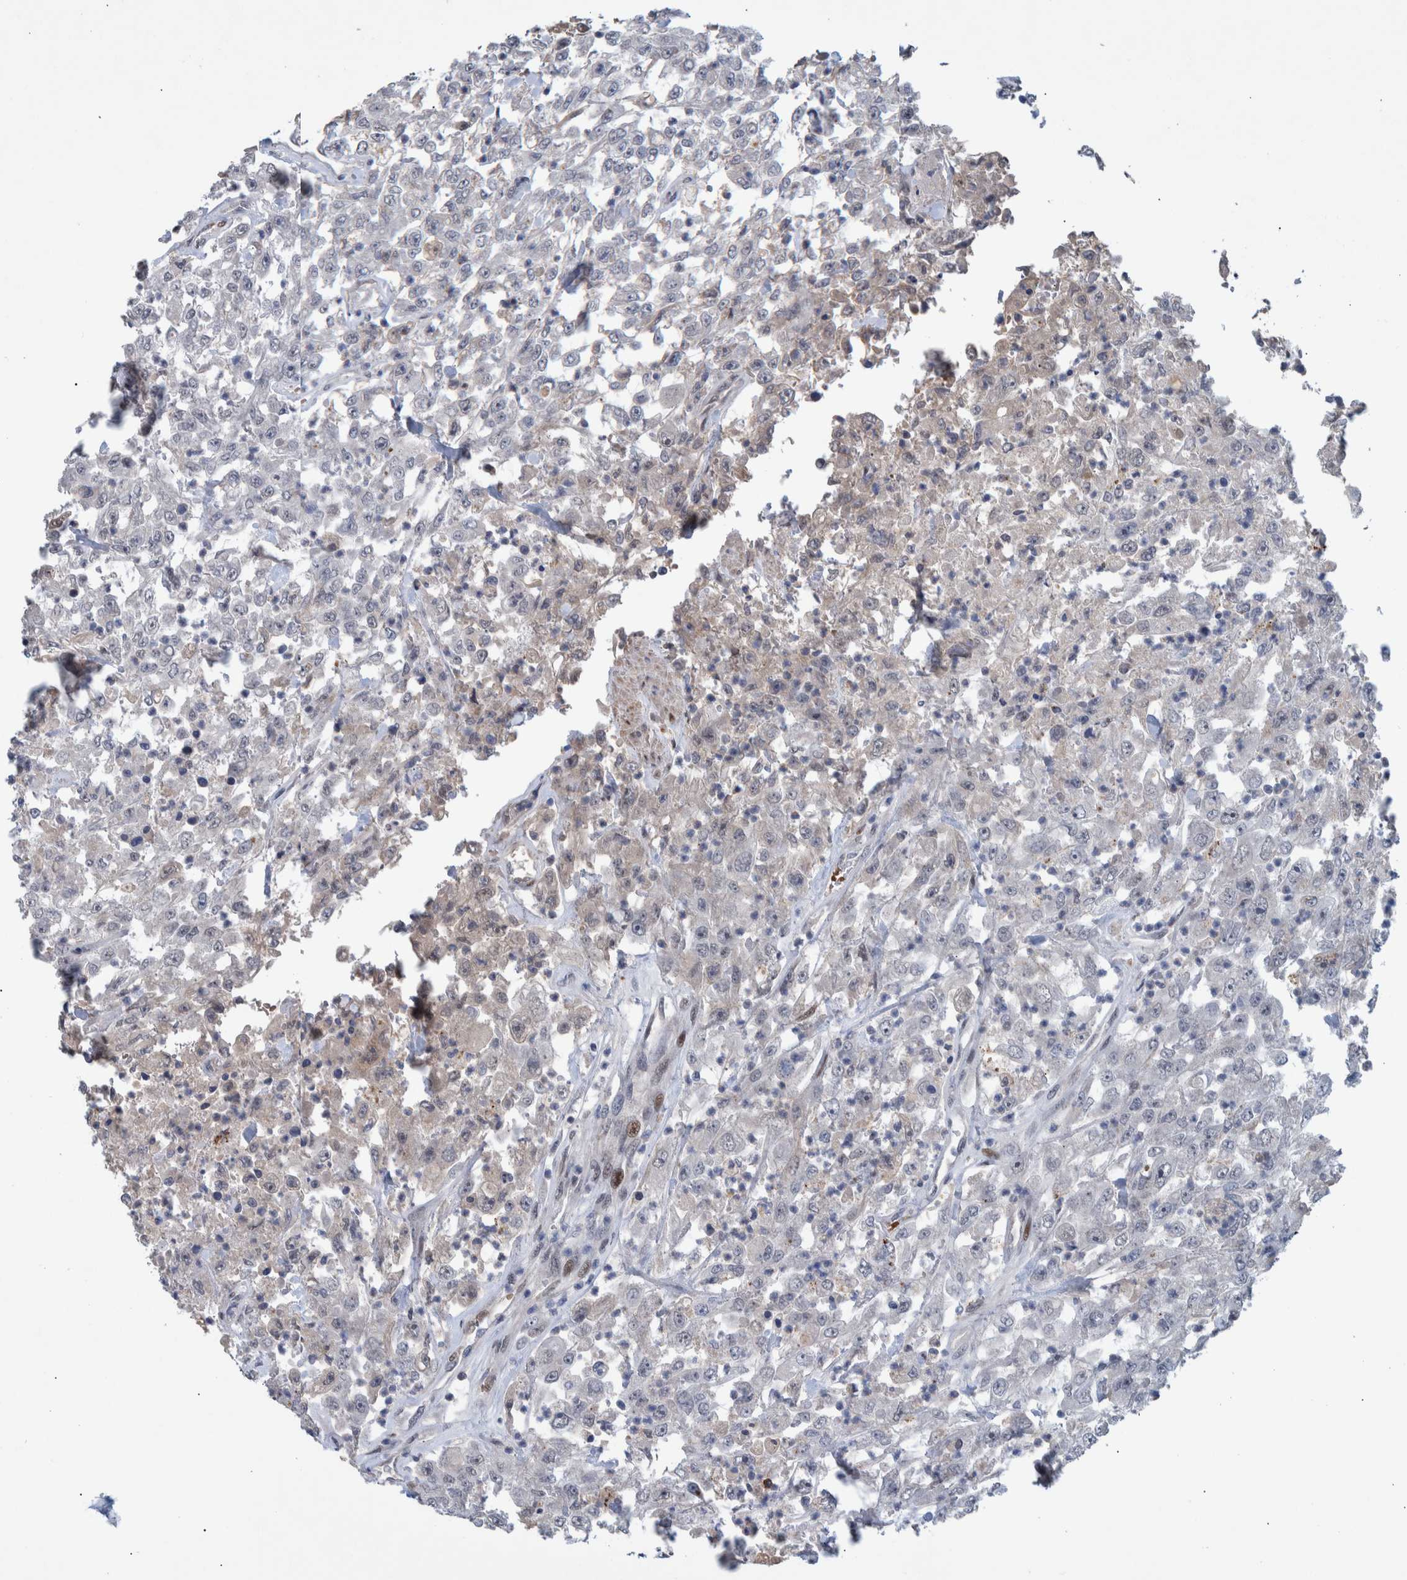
{"staining": {"intensity": "weak", "quantity": "<25%", "location": "cytoplasmic/membranous"}, "tissue": "urothelial cancer", "cell_type": "Tumor cells", "image_type": "cancer", "snomed": [{"axis": "morphology", "description": "Urothelial carcinoma, High grade"}, {"axis": "topography", "description": "Urinary bladder"}], "caption": "An immunohistochemistry (IHC) image of urothelial cancer is shown. There is no staining in tumor cells of urothelial cancer.", "gene": "ESRP1", "patient": {"sex": "male", "age": 46}}